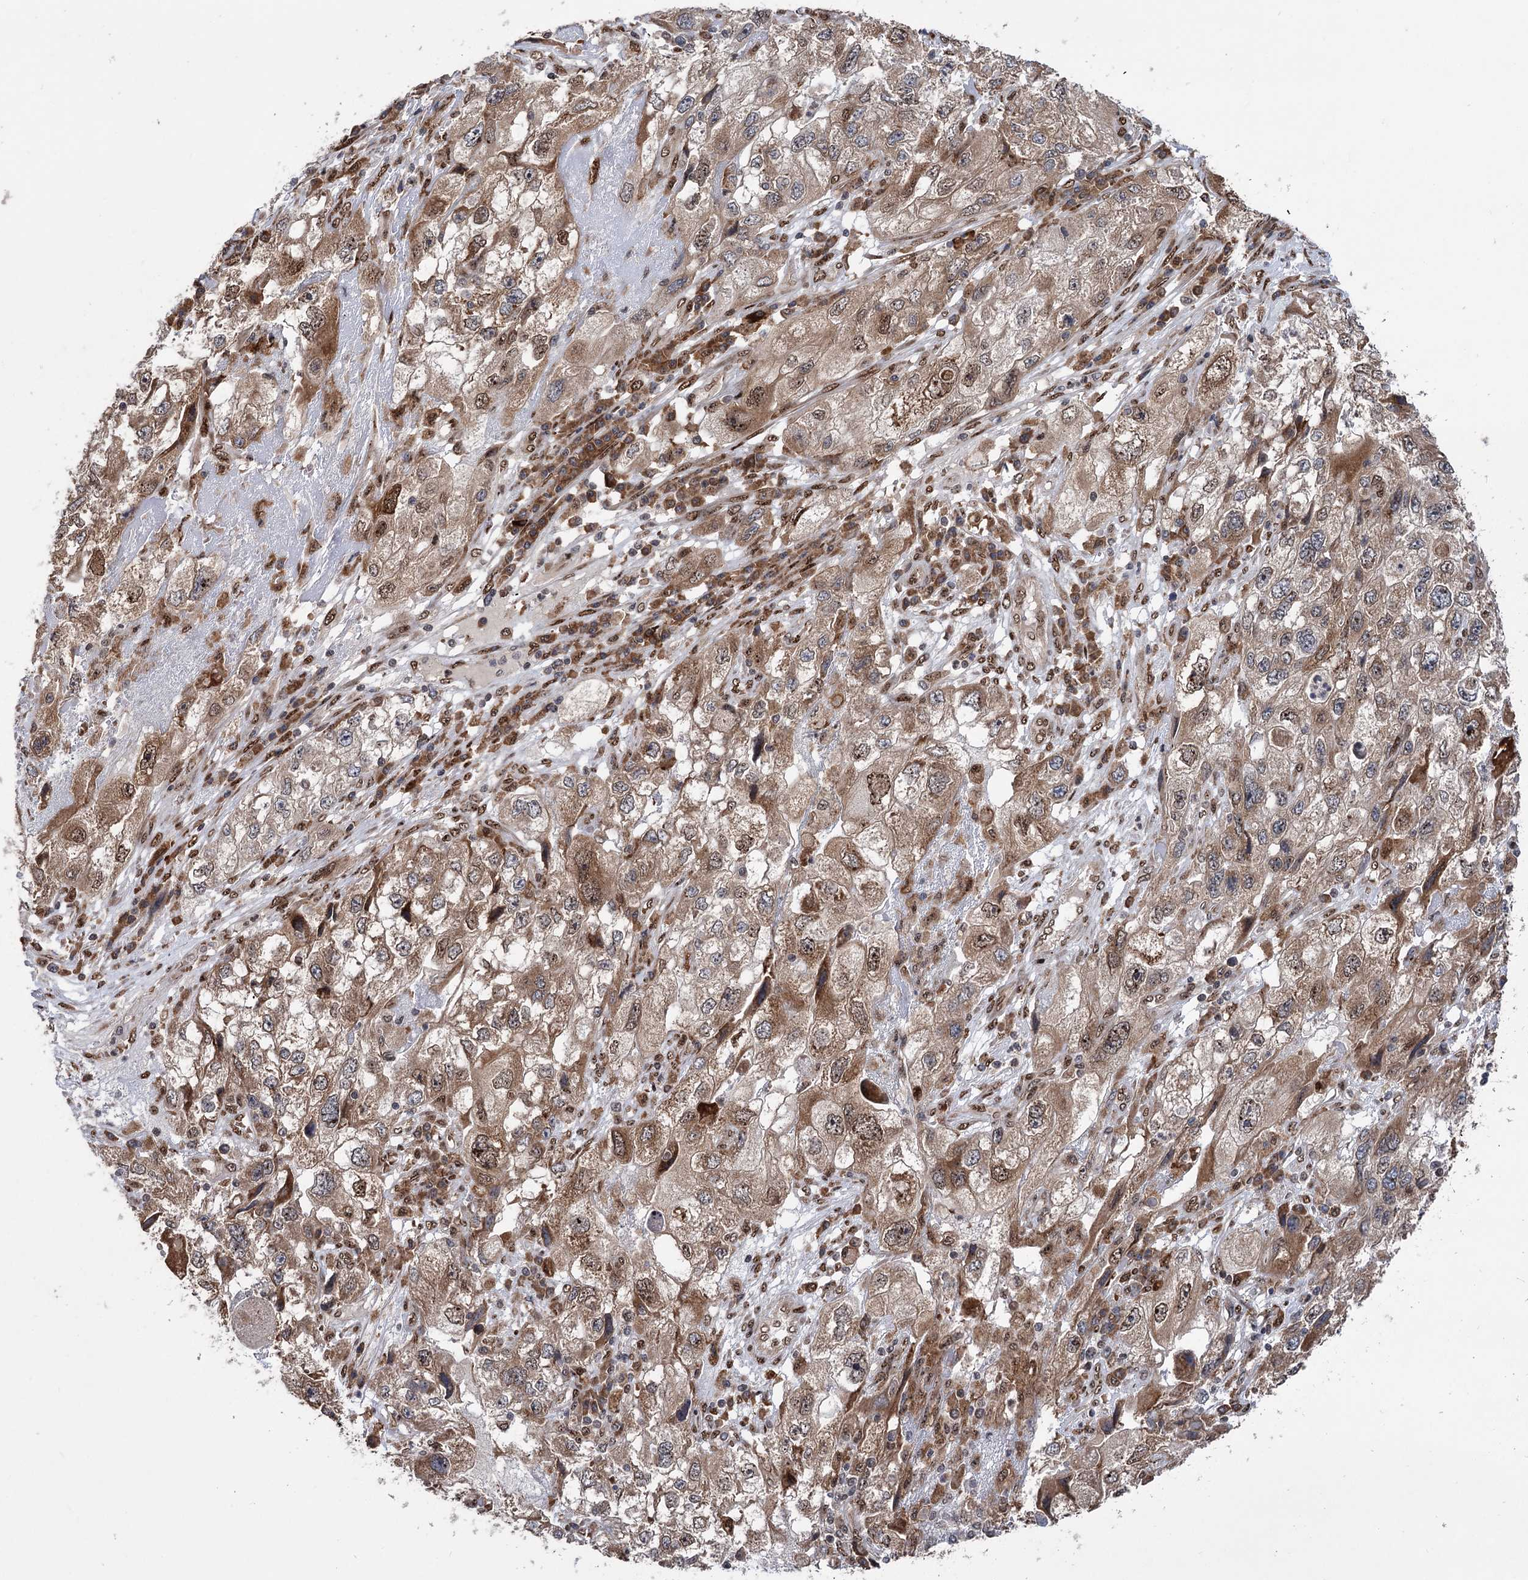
{"staining": {"intensity": "moderate", "quantity": ">75%", "location": "cytoplasmic/membranous,nuclear"}, "tissue": "endometrial cancer", "cell_type": "Tumor cells", "image_type": "cancer", "snomed": [{"axis": "morphology", "description": "Adenocarcinoma, NOS"}, {"axis": "topography", "description": "Endometrium"}], "caption": "The micrograph displays a brown stain indicating the presence of a protein in the cytoplasmic/membranous and nuclear of tumor cells in endometrial adenocarcinoma. The protein of interest is stained brown, and the nuclei are stained in blue (DAB IHC with brightfield microscopy, high magnification).", "gene": "MESD", "patient": {"sex": "female", "age": 49}}